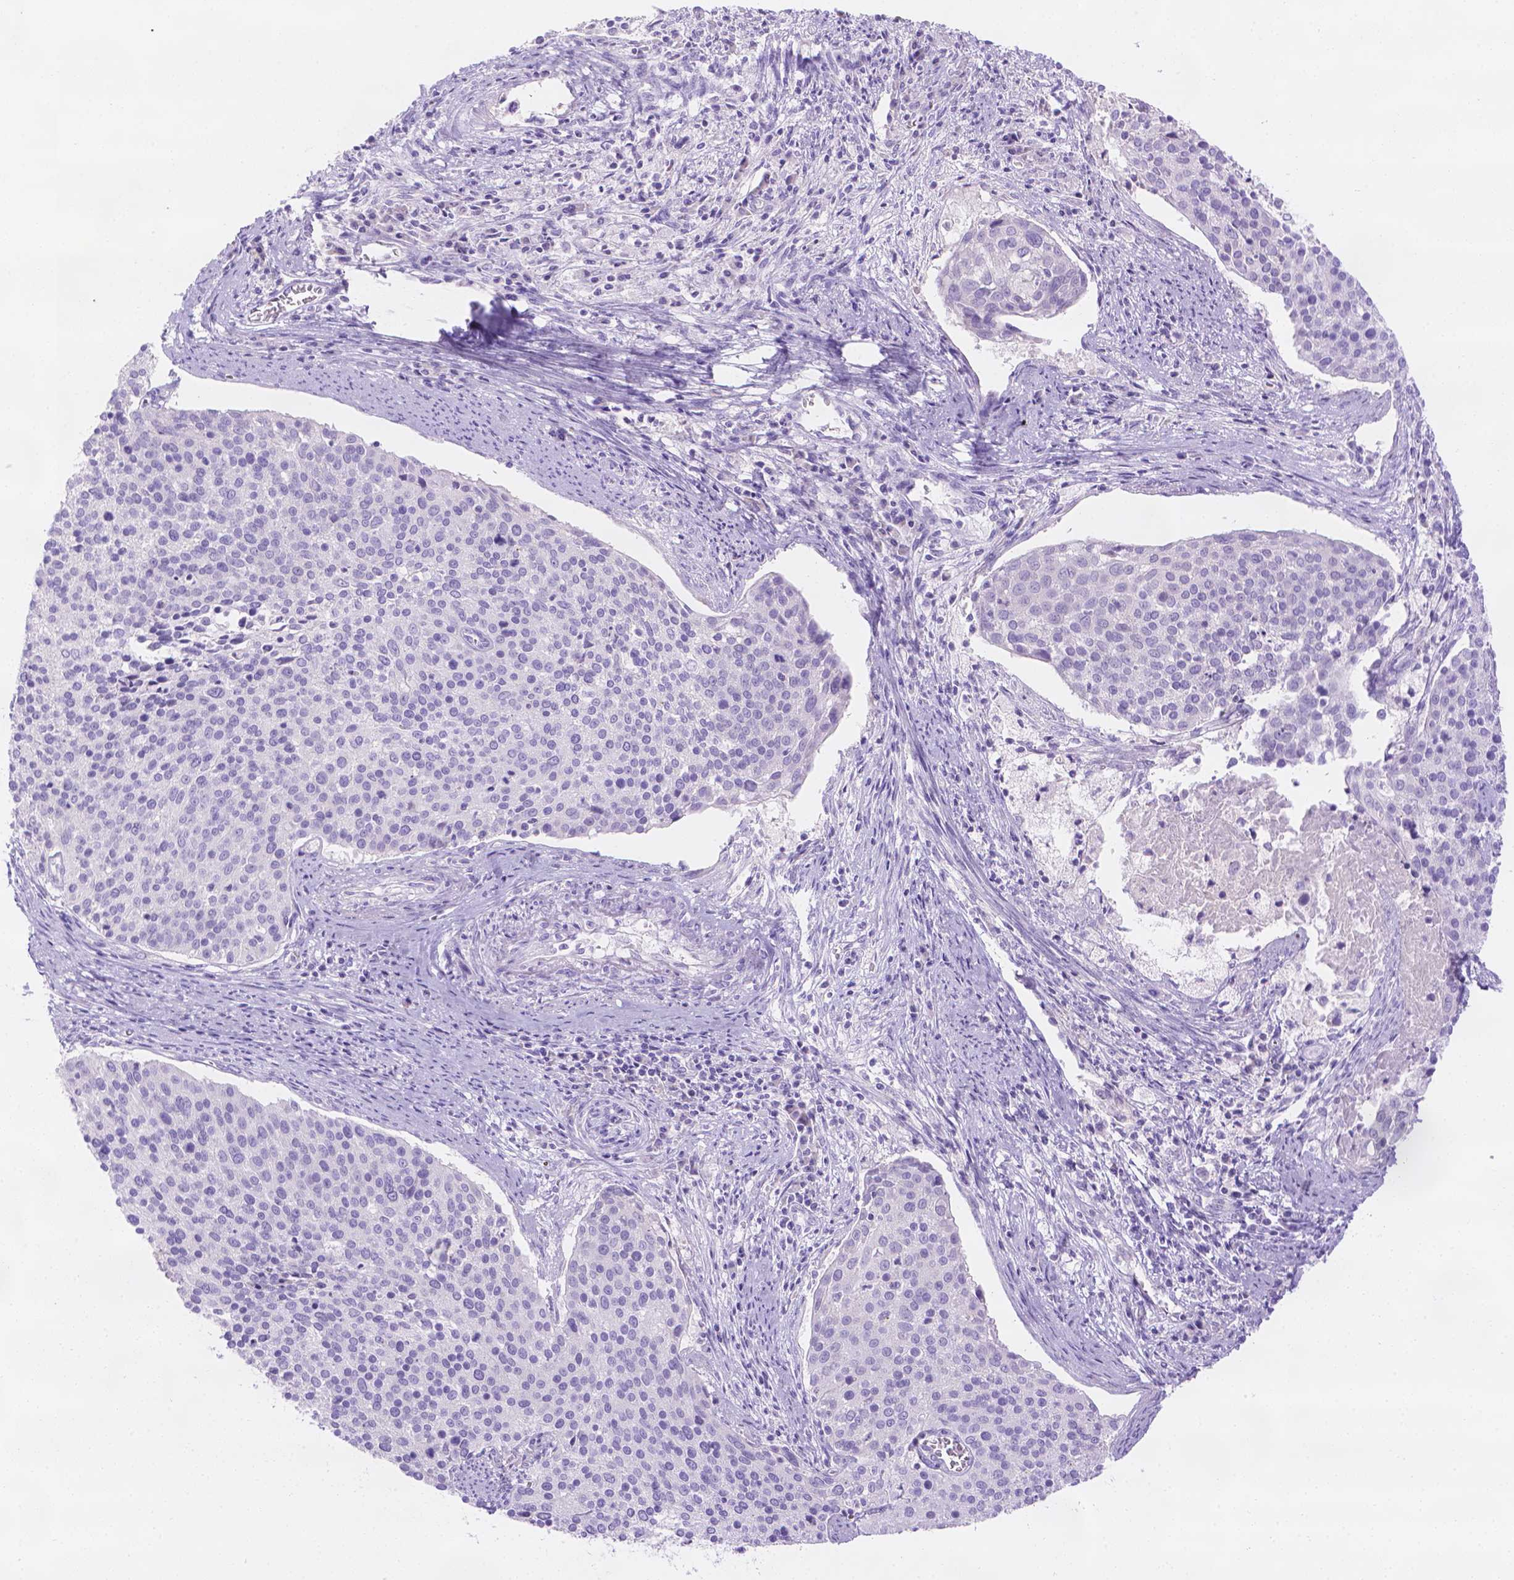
{"staining": {"intensity": "negative", "quantity": "none", "location": "none"}, "tissue": "cervical cancer", "cell_type": "Tumor cells", "image_type": "cancer", "snomed": [{"axis": "morphology", "description": "Squamous cell carcinoma, NOS"}, {"axis": "topography", "description": "Cervix"}], "caption": "Tumor cells are negative for protein expression in human cervical cancer. Nuclei are stained in blue.", "gene": "MLN", "patient": {"sex": "female", "age": 39}}